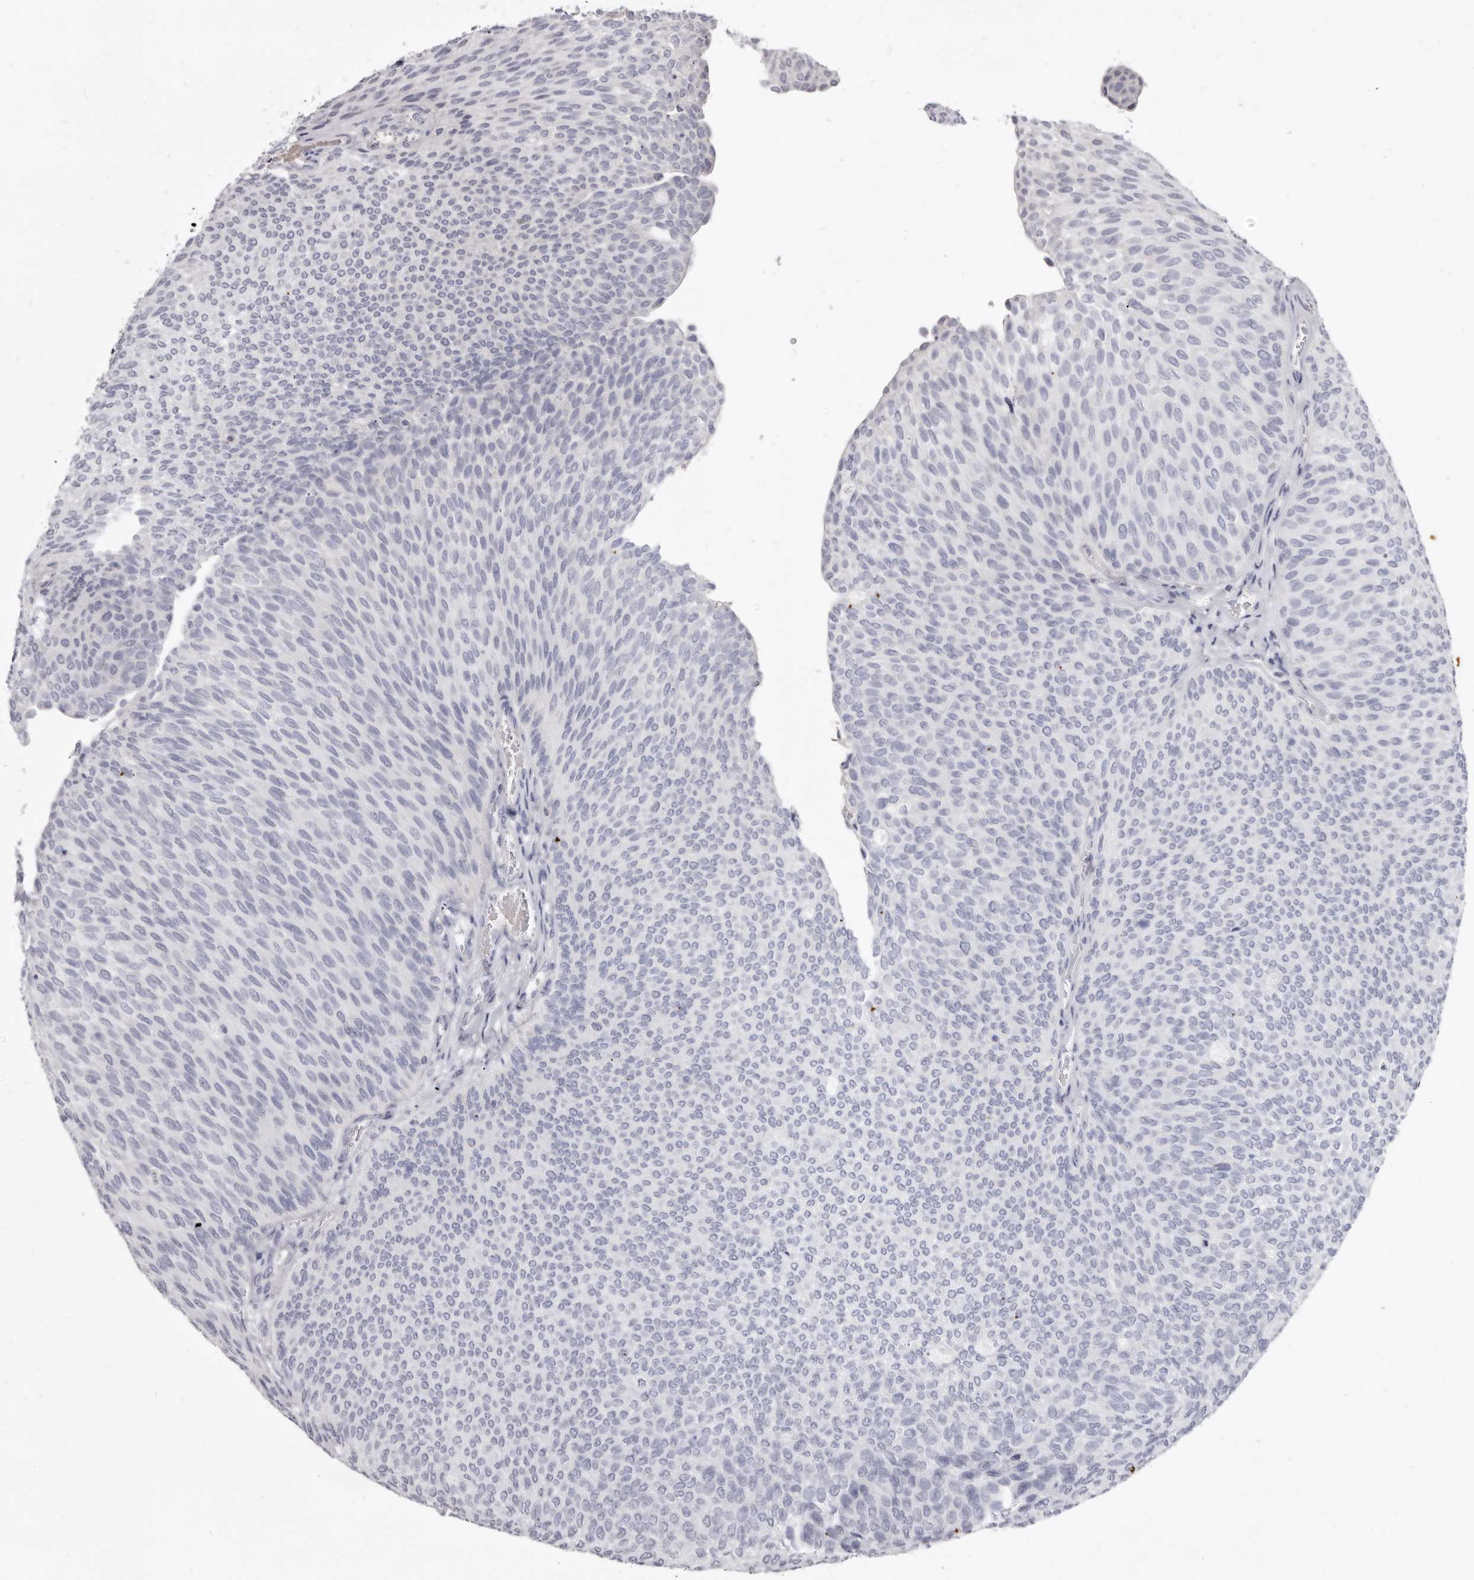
{"staining": {"intensity": "negative", "quantity": "none", "location": "none"}, "tissue": "urothelial cancer", "cell_type": "Tumor cells", "image_type": "cancer", "snomed": [{"axis": "morphology", "description": "Urothelial carcinoma, Low grade"}, {"axis": "topography", "description": "Urinary bladder"}], "caption": "DAB immunohistochemical staining of human urothelial cancer demonstrates no significant staining in tumor cells.", "gene": "FAS", "patient": {"sex": "female", "age": 79}}